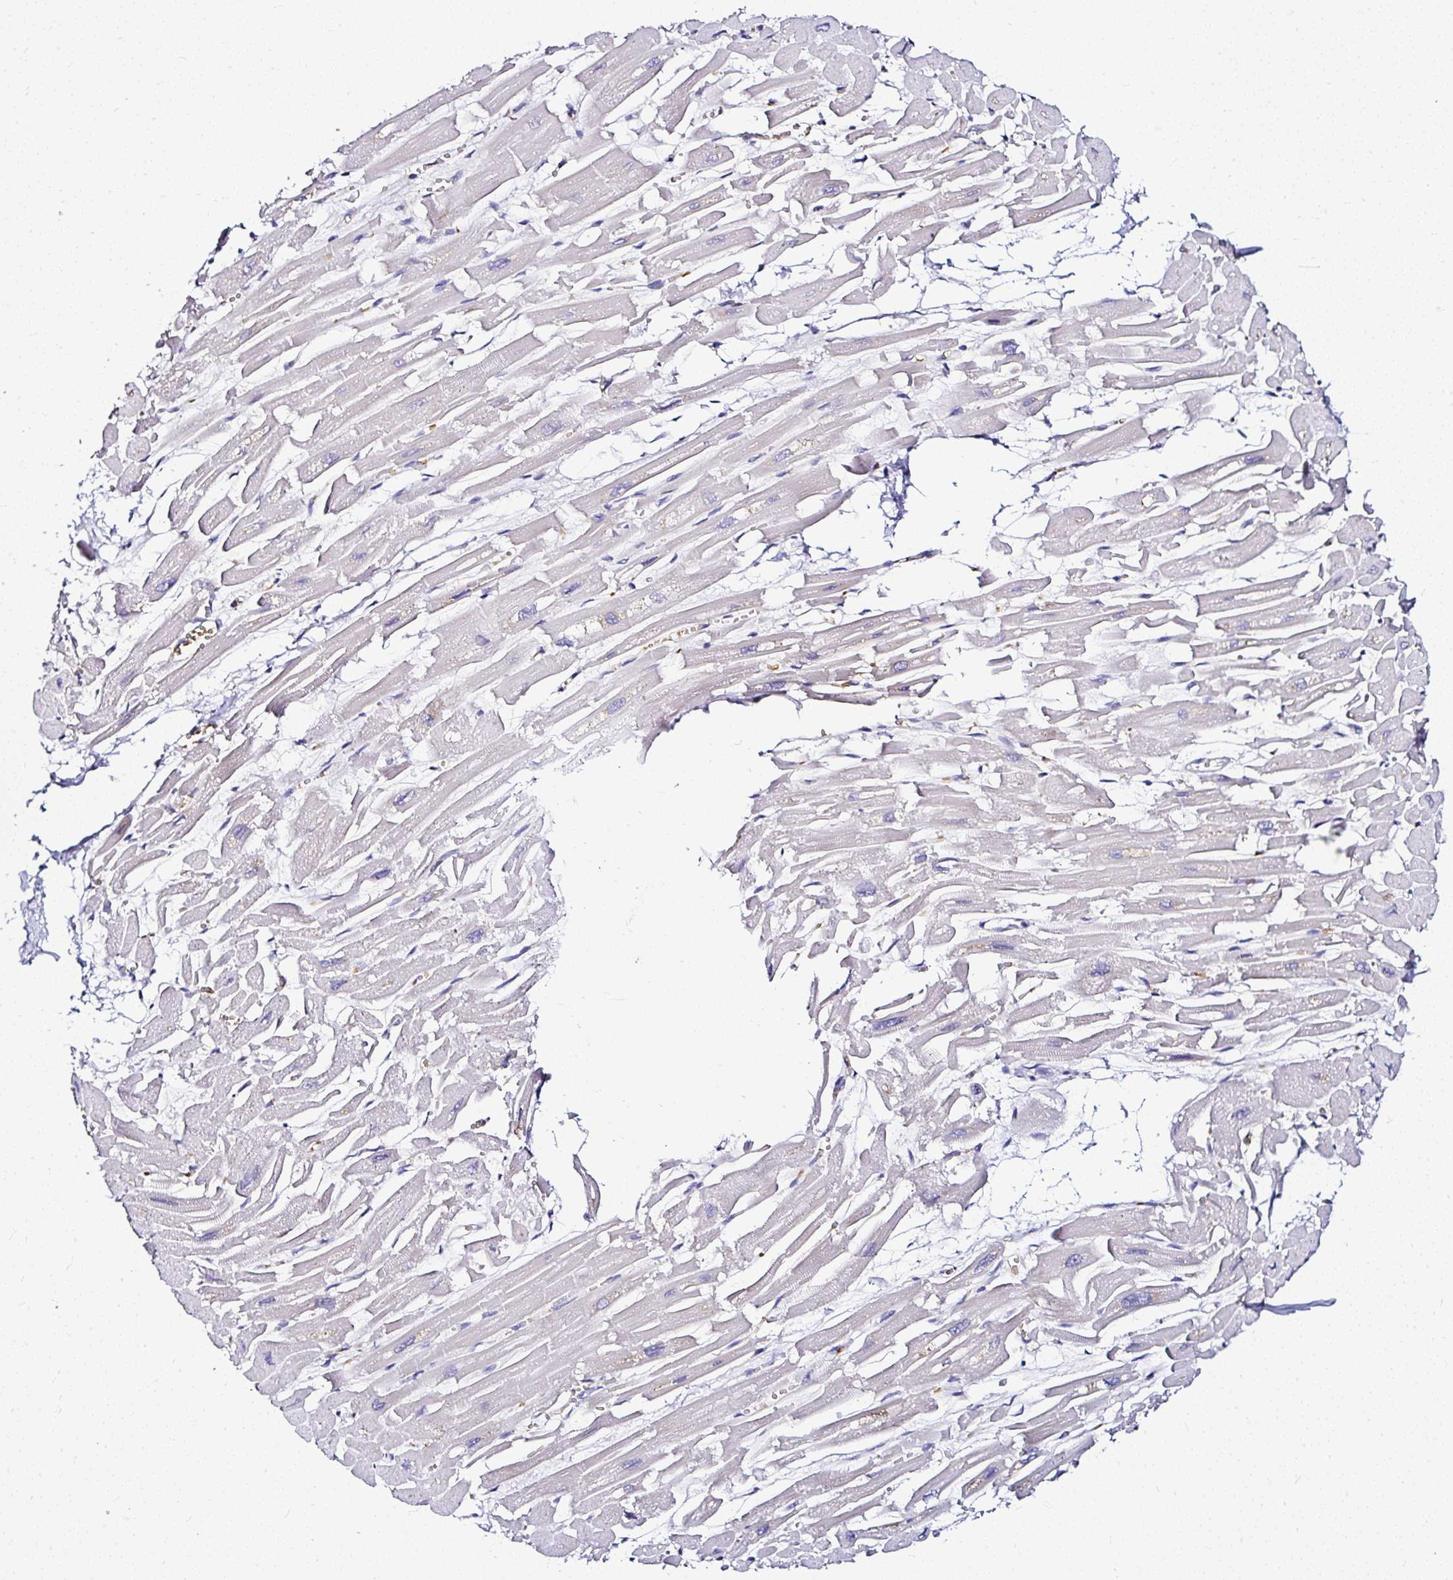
{"staining": {"intensity": "weak", "quantity": "25%-75%", "location": "cytoplasmic/membranous"}, "tissue": "heart muscle", "cell_type": "Cardiomyocytes", "image_type": "normal", "snomed": [{"axis": "morphology", "description": "Normal tissue, NOS"}, {"axis": "topography", "description": "Heart"}], "caption": "Immunohistochemistry (IHC) image of normal human heart muscle stained for a protein (brown), which shows low levels of weak cytoplasmic/membranous expression in about 25%-75% of cardiomyocytes.", "gene": "DEPDC5", "patient": {"sex": "male", "age": 54}}